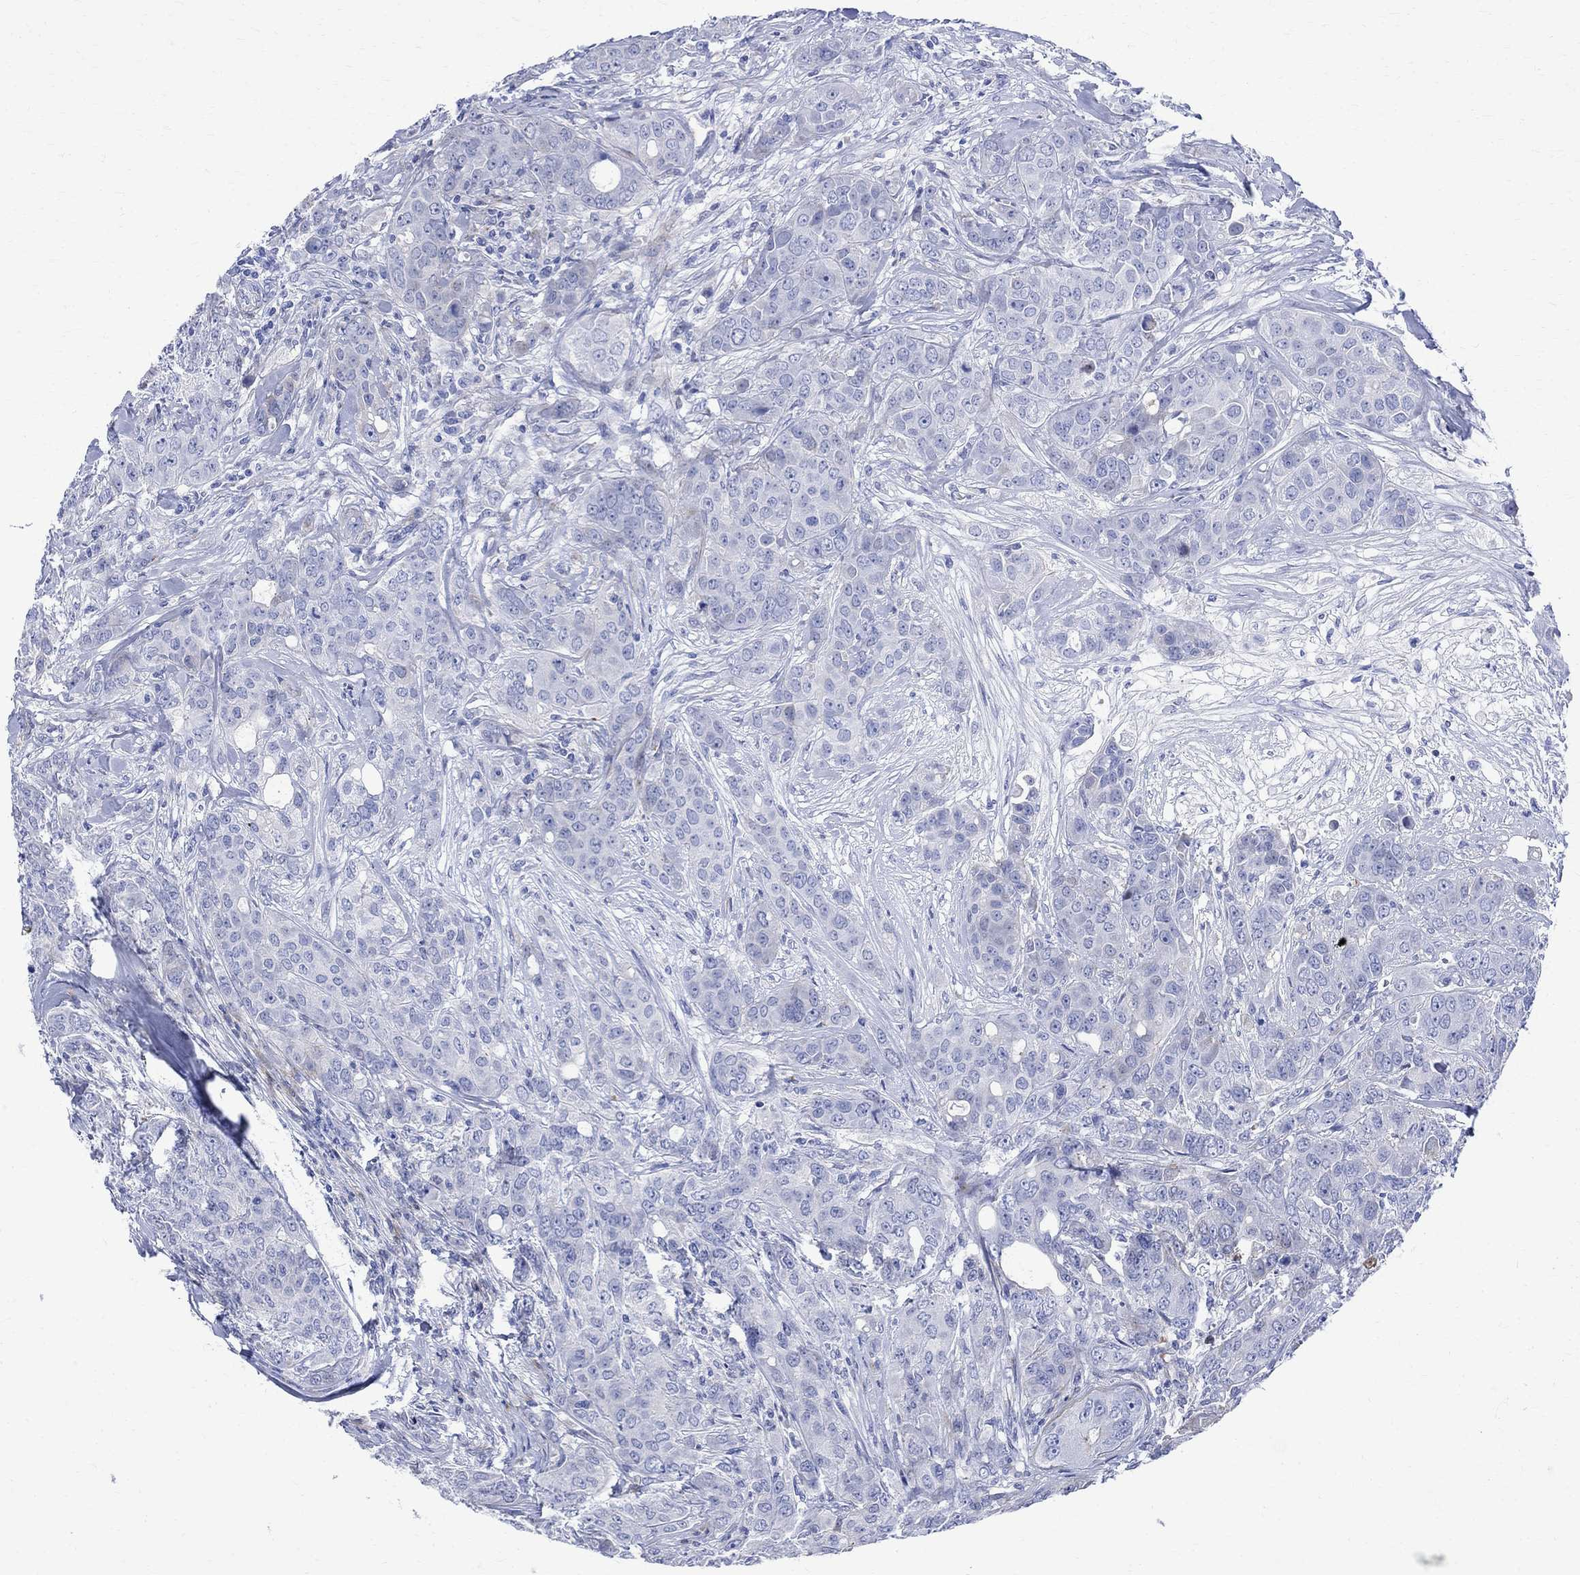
{"staining": {"intensity": "negative", "quantity": "none", "location": "none"}, "tissue": "breast cancer", "cell_type": "Tumor cells", "image_type": "cancer", "snomed": [{"axis": "morphology", "description": "Duct carcinoma"}, {"axis": "topography", "description": "Breast"}], "caption": "Tumor cells show no significant expression in breast cancer.", "gene": "PARVB", "patient": {"sex": "female", "age": 43}}